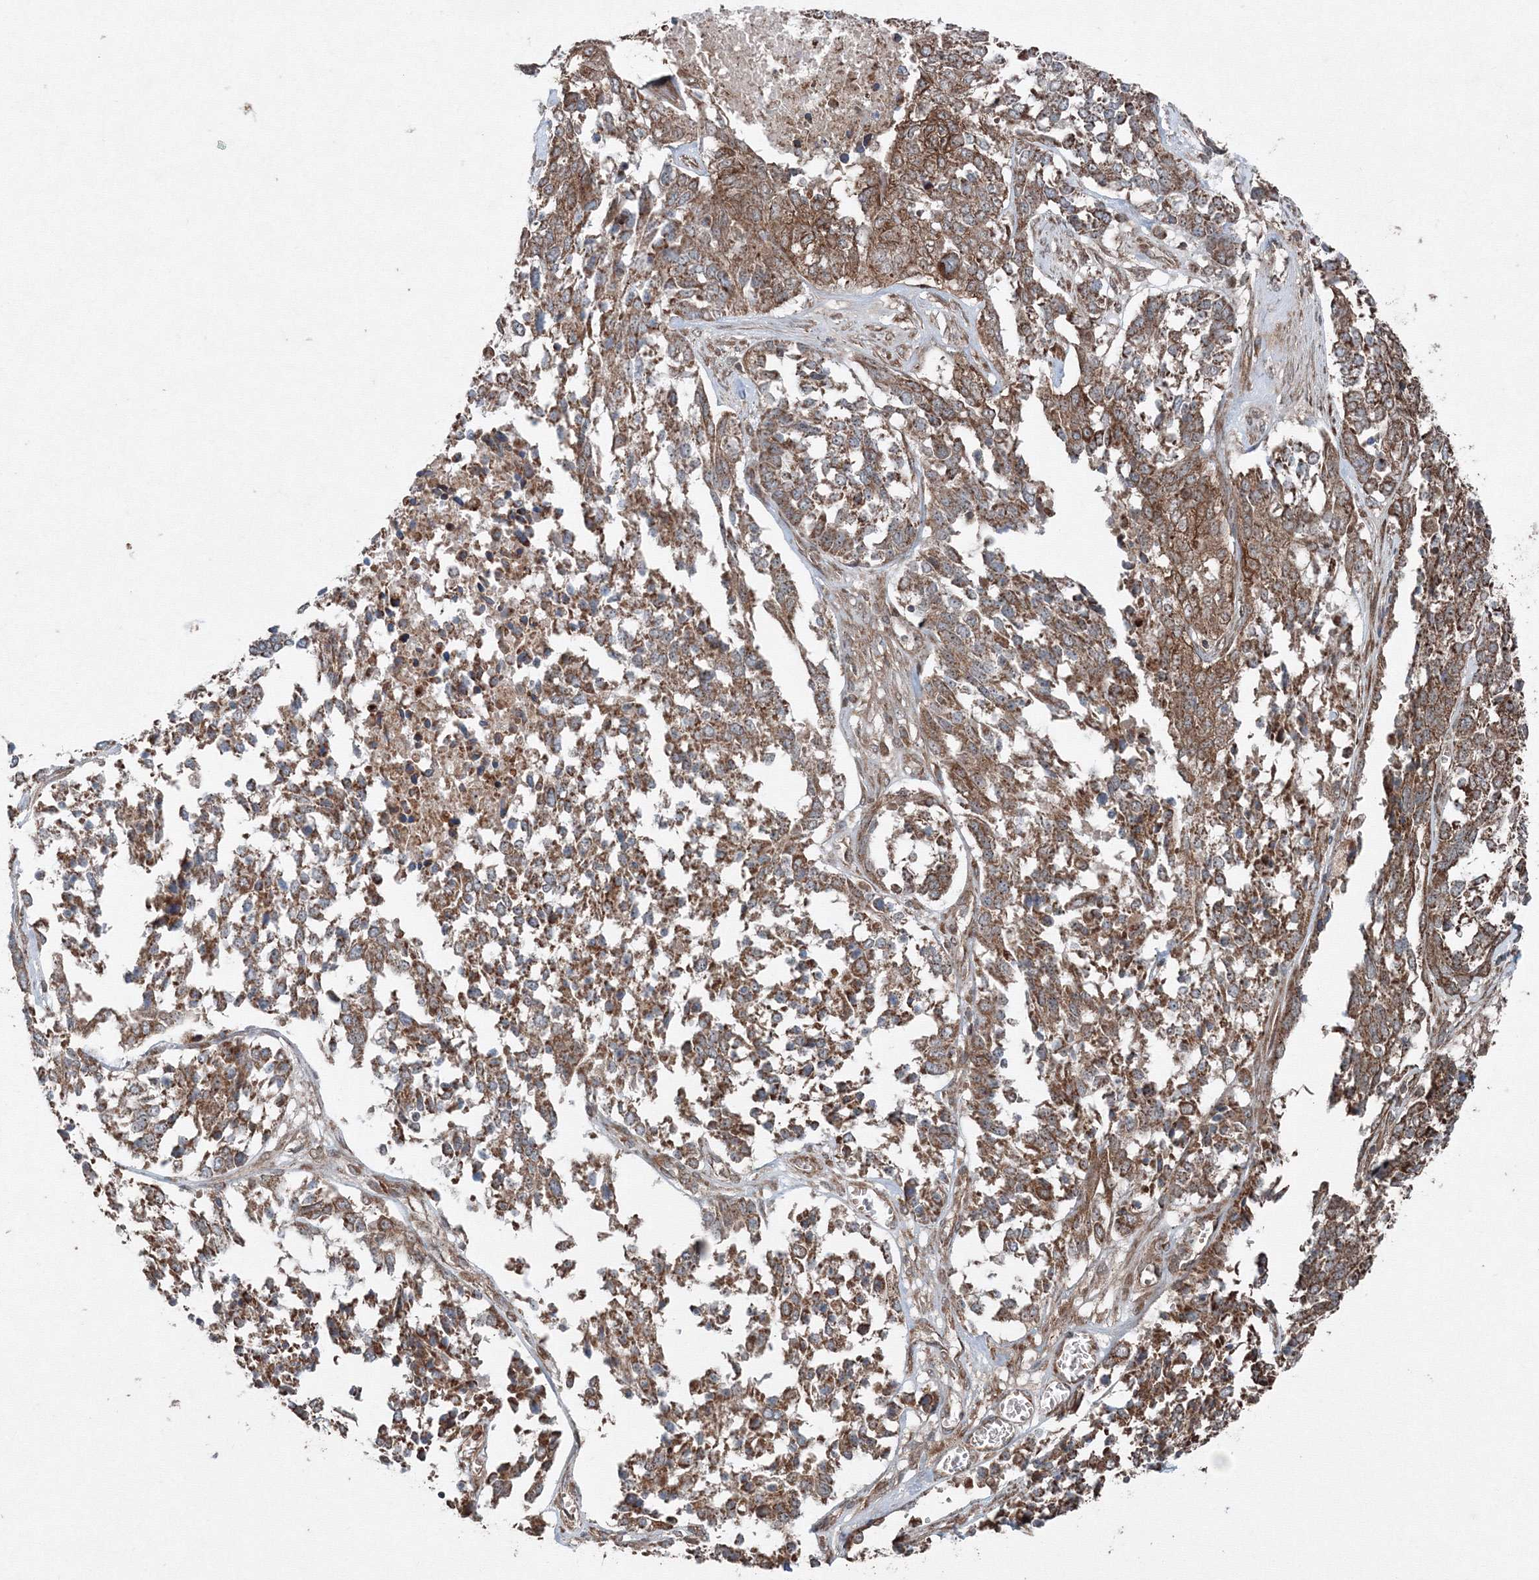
{"staining": {"intensity": "moderate", "quantity": ">75%", "location": "cytoplasmic/membranous"}, "tissue": "ovarian cancer", "cell_type": "Tumor cells", "image_type": "cancer", "snomed": [{"axis": "morphology", "description": "Cystadenocarcinoma, serous, NOS"}, {"axis": "topography", "description": "Ovary"}], "caption": "Immunohistochemistry (IHC) of human ovarian cancer (serous cystadenocarcinoma) shows medium levels of moderate cytoplasmic/membranous positivity in about >75% of tumor cells. The staining was performed using DAB (3,3'-diaminobenzidine), with brown indicating positive protein expression. Nuclei are stained blue with hematoxylin.", "gene": "COPS7B", "patient": {"sex": "female", "age": 44}}